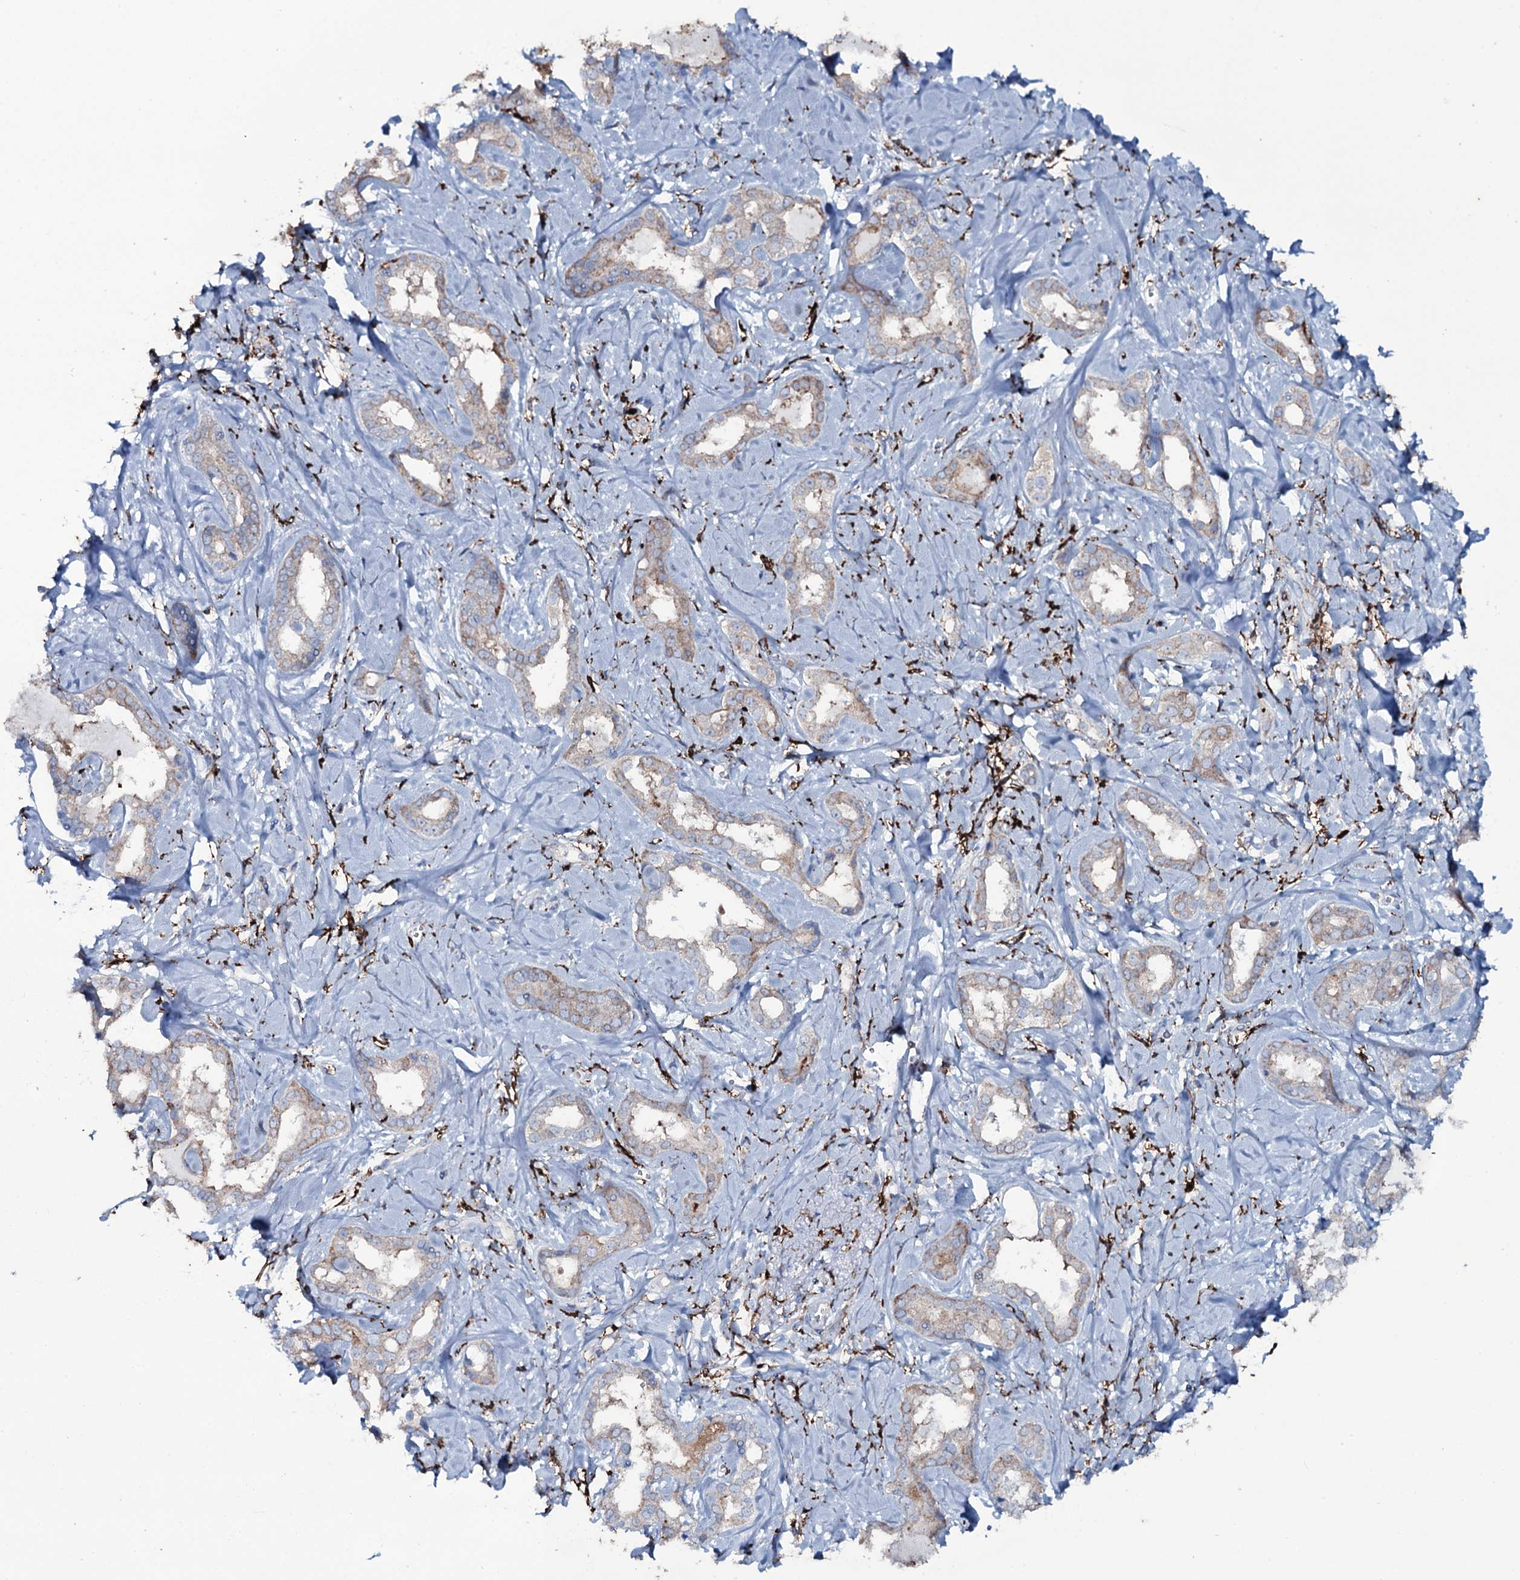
{"staining": {"intensity": "weak", "quantity": "<25%", "location": "cytoplasmic/membranous"}, "tissue": "liver cancer", "cell_type": "Tumor cells", "image_type": "cancer", "snomed": [{"axis": "morphology", "description": "Cholangiocarcinoma"}, {"axis": "topography", "description": "Liver"}], "caption": "This is a micrograph of IHC staining of liver cancer, which shows no staining in tumor cells.", "gene": "OSBPL2", "patient": {"sex": "female", "age": 77}}